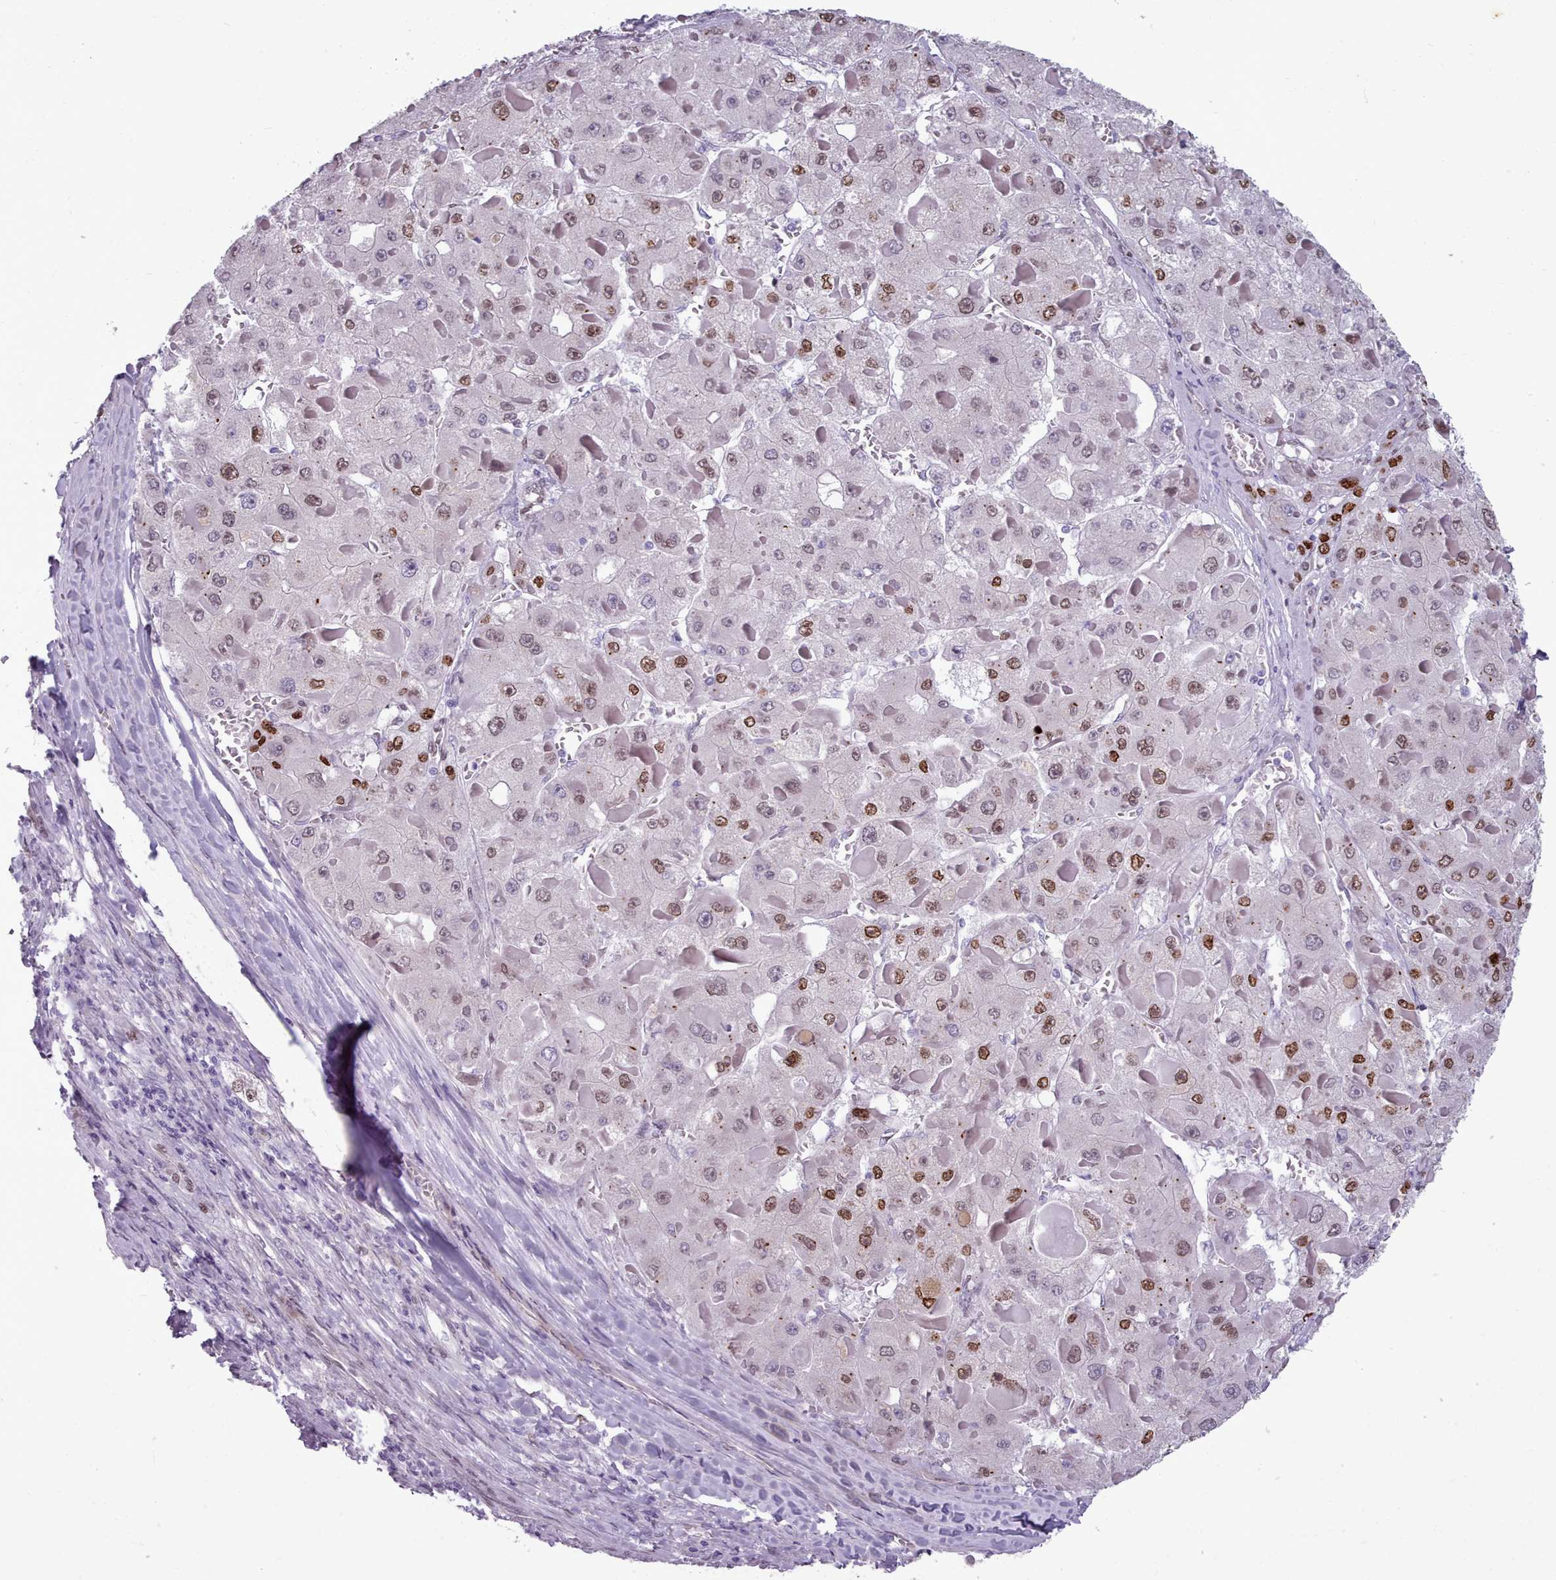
{"staining": {"intensity": "moderate", "quantity": "<25%", "location": "nuclear"}, "tissue": "liver cancer", "cell_type": "Tumor cells", "image_type": "cancer", "snomed": [{"axis": "morphology", "description": "Carcinoma, Hepatocellular, NOS"}, {"axis": "topography", "description": "Liver"}], "caption": "Protein analysis of hepatocellular carcinoma (liver) tissue shows moderate nuclear staining in approximately <25% of tumor cells. The staining was performed using DAB (3,3'-diaminobenzidine) to visualize the protein expression in brown, while the nuclei were stained in blue with hematoxylin (Magnification: 20x).", "gene": "KCNT2", "patient": {"sex": "female", "age": 73}}